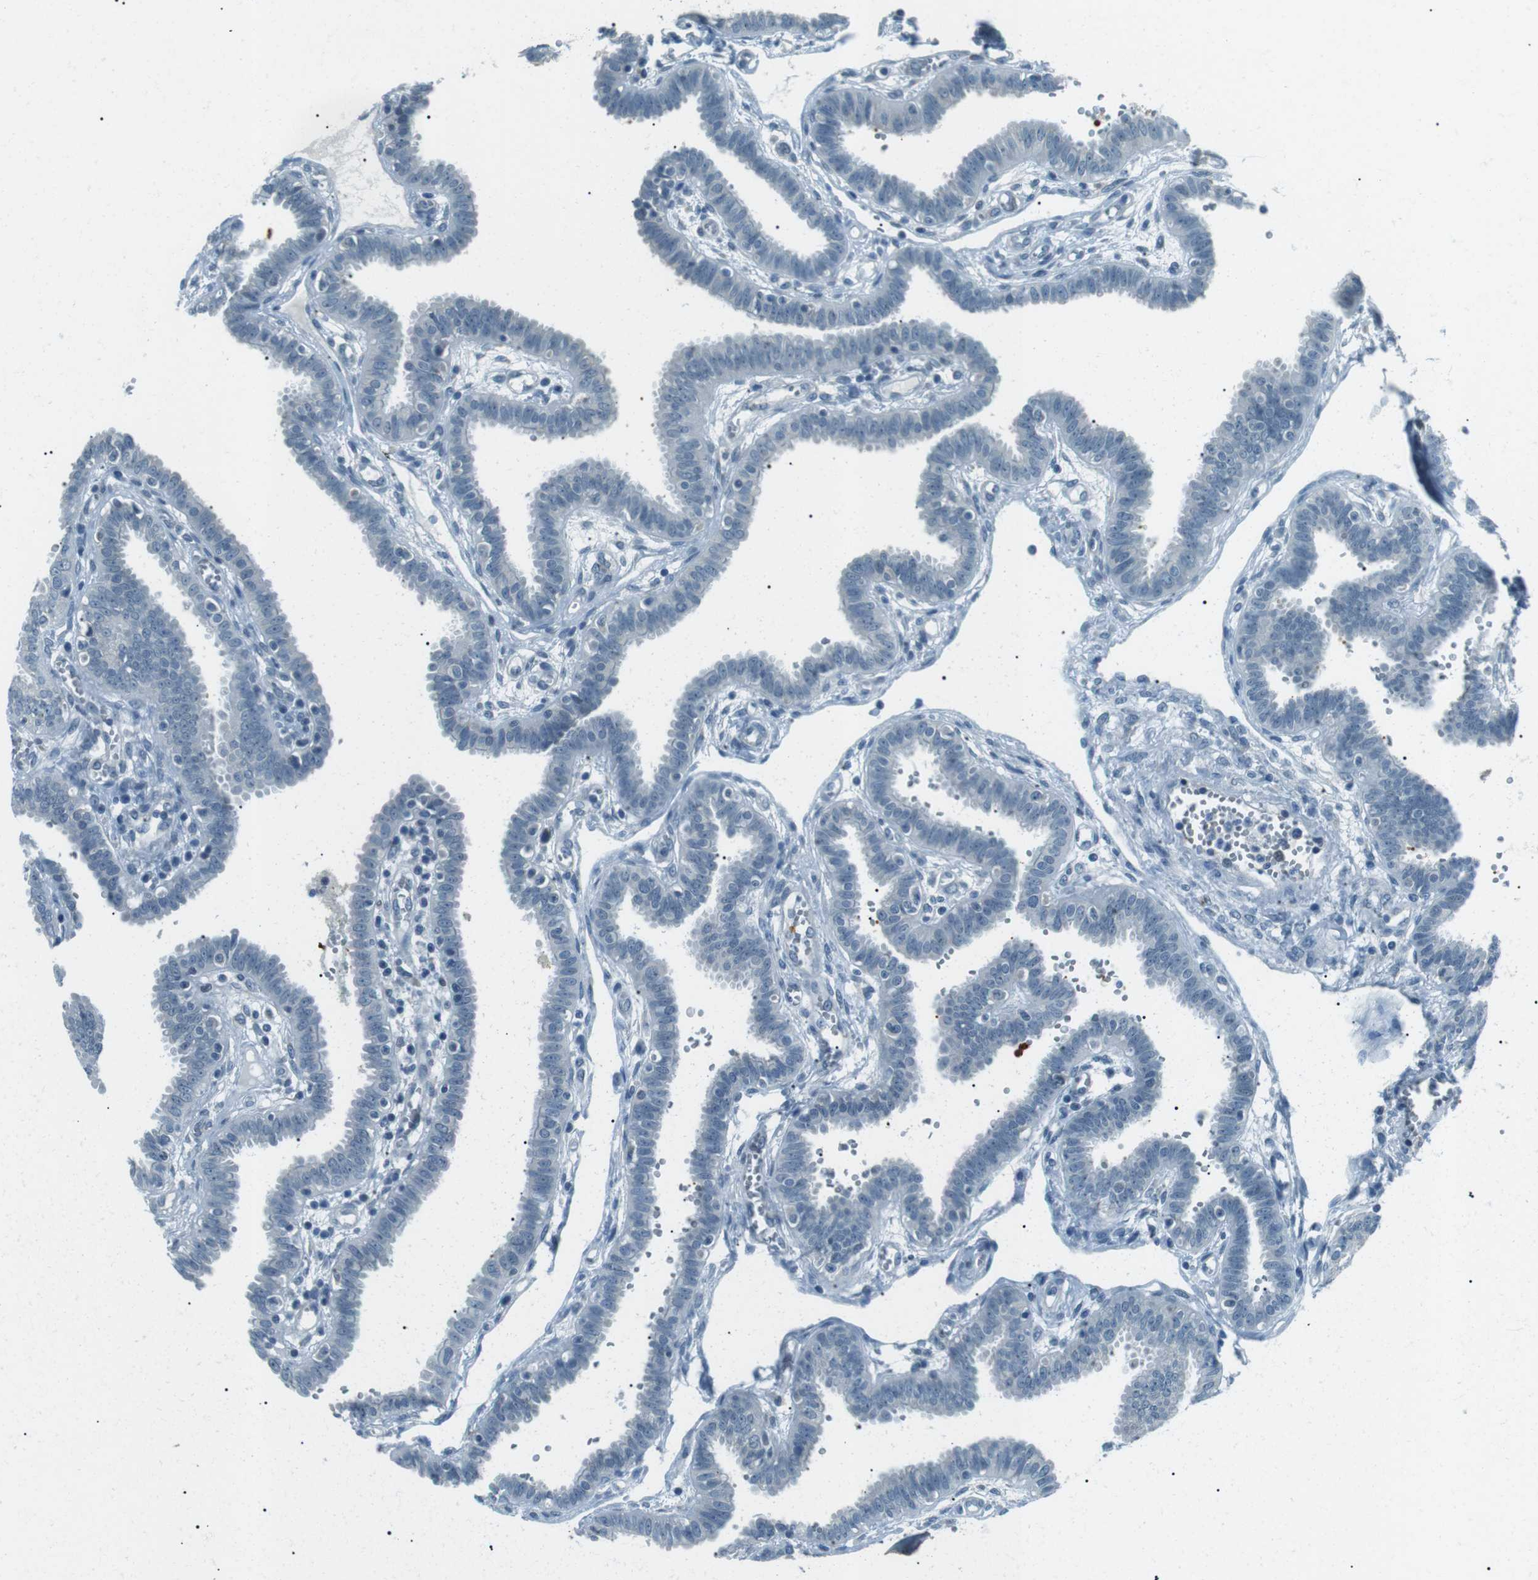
{"staining": {"intensity": "negative", "quantity": "none", "location": "none"}, "tissue": "fallopian tube", "cell_type": "Glandular cells", "image_type": "normal", "snomed": [{"axis": "morphology", "description": "Normal tissue, NOS"}, {"axis": "topography", "description": "Fallopian tube"}], "caption": "Immunohistochemistry (IHC) micrograph of unremarkable fallopian tube stained for a protein (brown), which exhibits no expression in glandular cells.", "gene": "ENSG00000289724", "patient": {"sex": "female", "age": 32}}